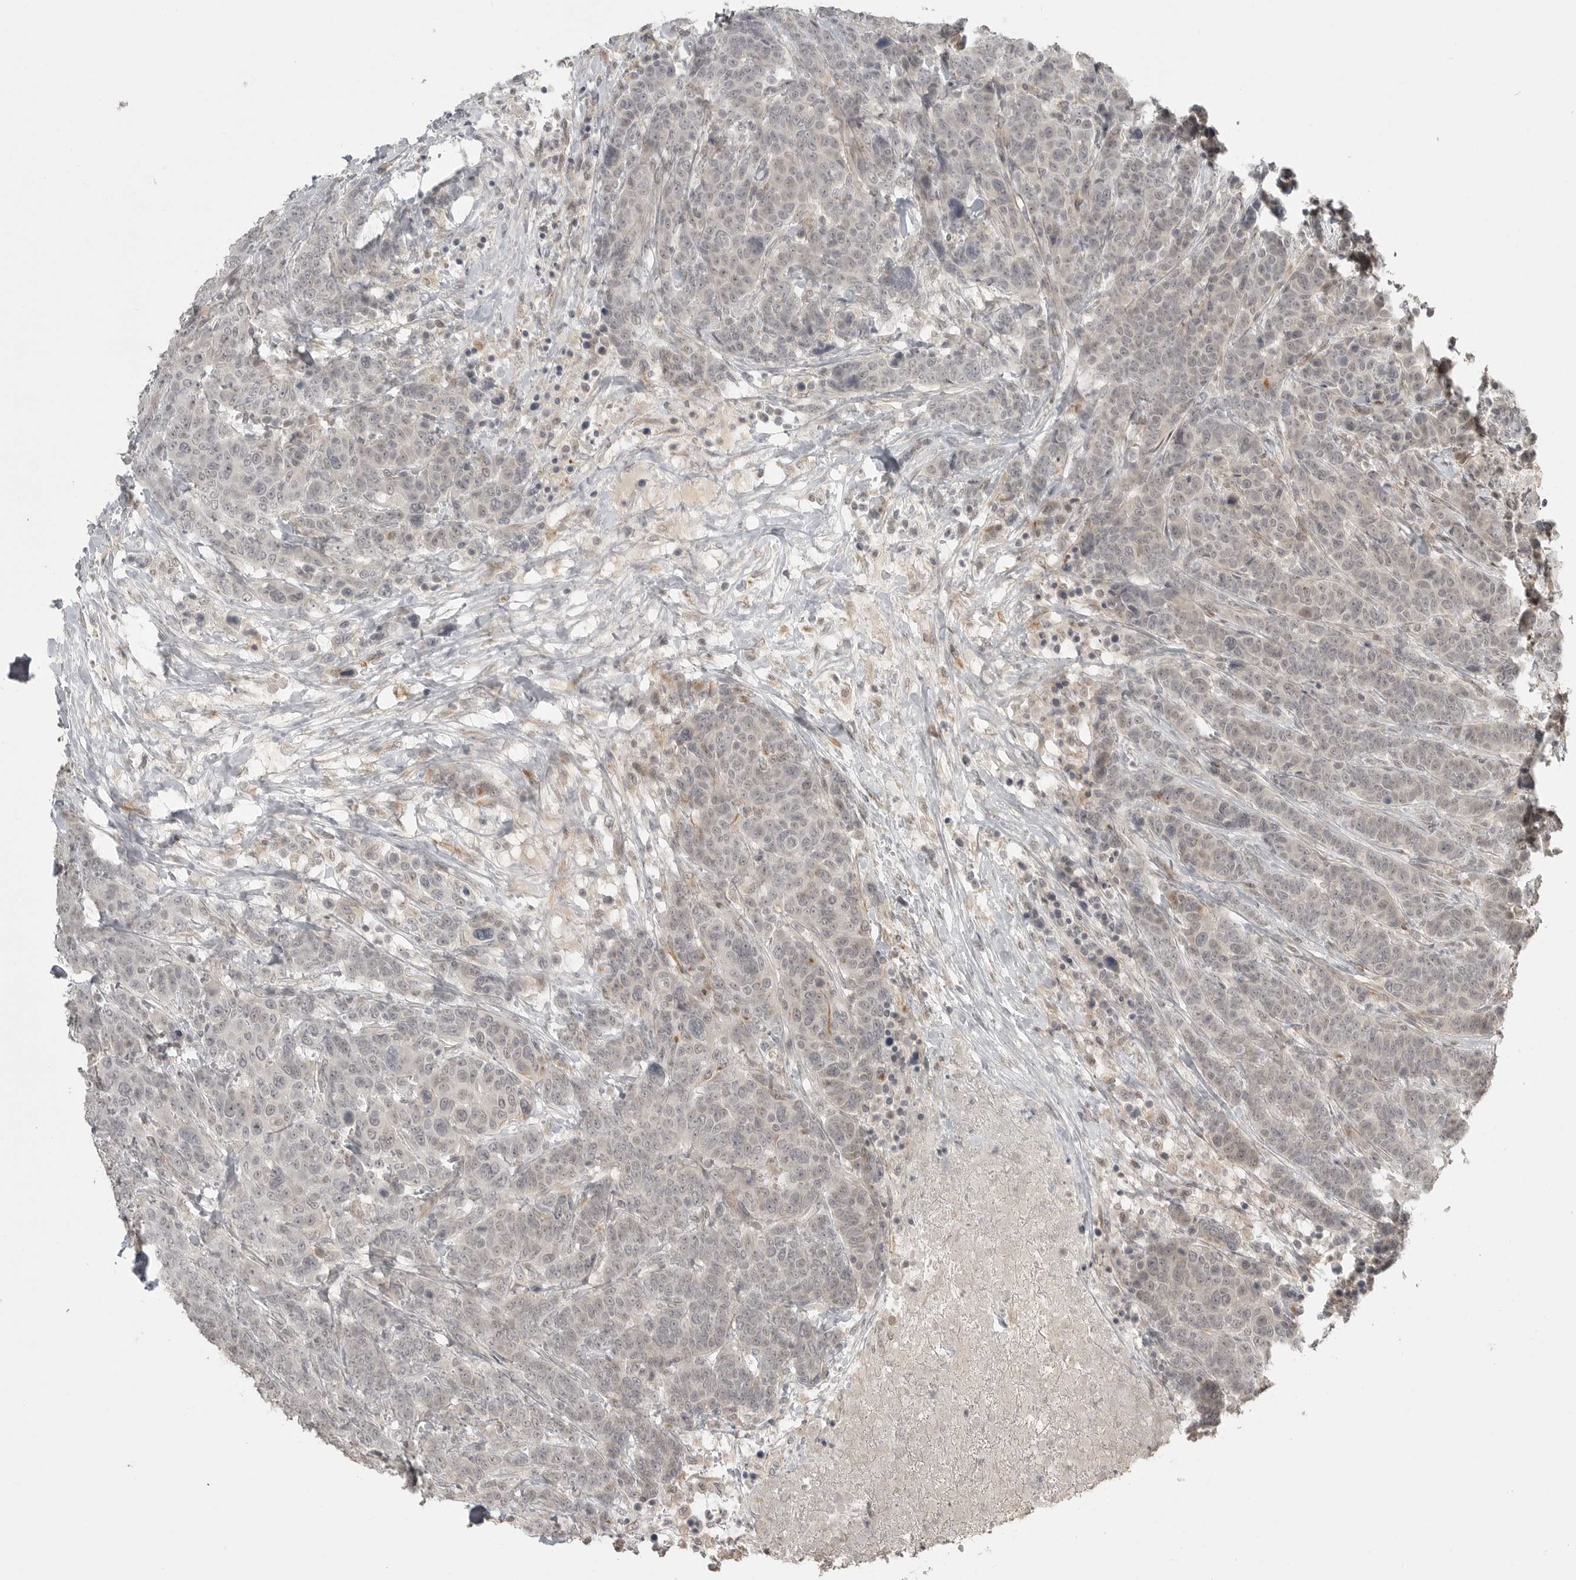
{"staining": {"intensity": "negative", "quantity": "none", "location": "none"}, "tissue": "breast cancer", "cell_type": "Tumor cells", "image_type": "cancer", "snomed": [{"axis": "morphology", "description": "Duct carcinoma"}, {"axis": "topography", "description": "Breast"}], "caption": "Tumor cells show no significant protein expression in invasive ductal carcinoma (breast).", "gene": "SMG8", "patient": {"sex": "female", "age": 37}}